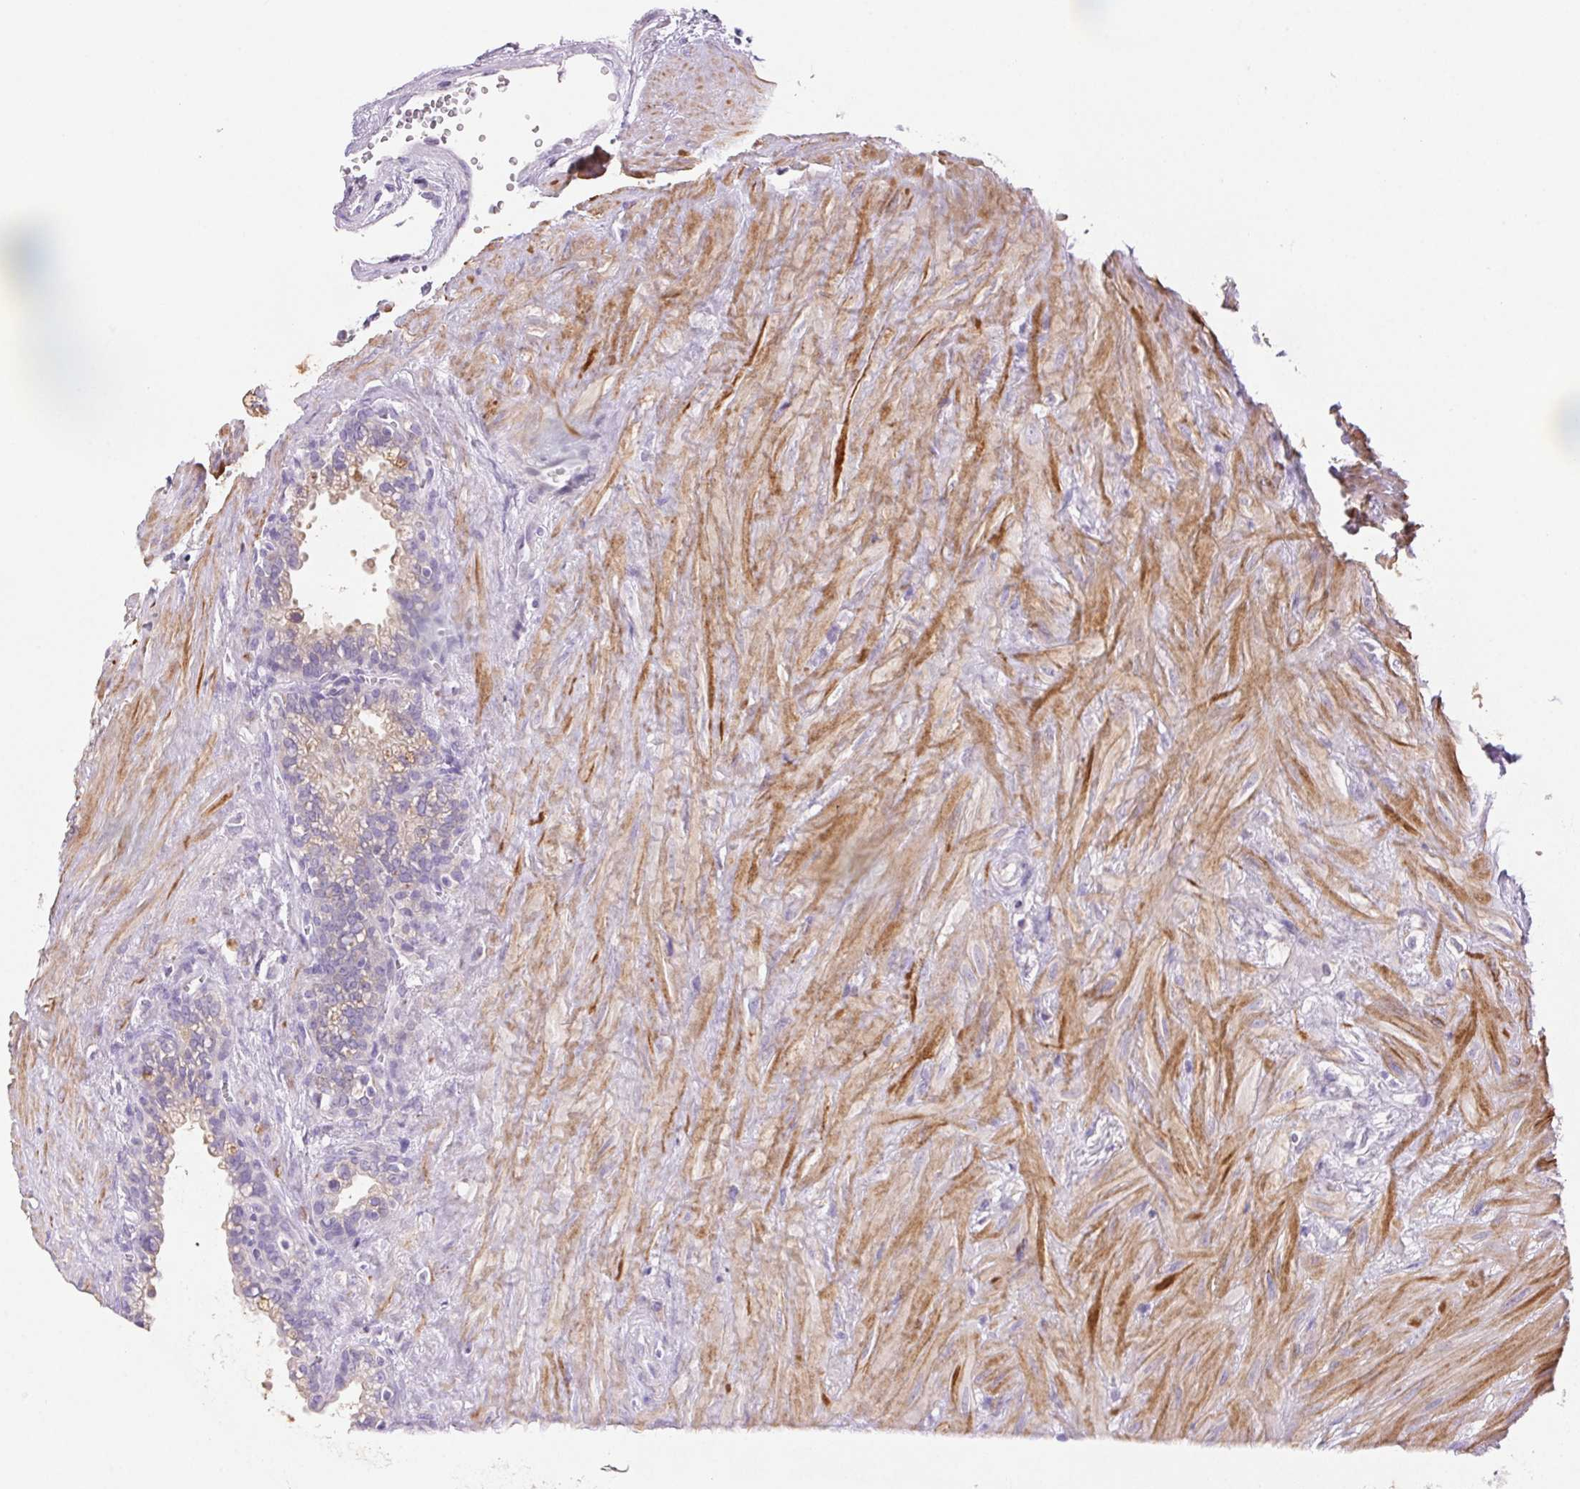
{"staining": {"intensity": "weak", "quantity": "<25%", "location": "cytoplasmic/membranous"}, "tissue": "seminal vesicle", "cell_type": "Glandular cells", "image_type": "normal", "snomed": [{"axis": "morphology", "description": "Normal tissue, NOS"}, {"axis": "topography", "description": "Seminal veicle"}], "caption": "Immunohistochemistry (IHC) micrograph of normal seminal vesicle: human seminal vesicle stained with DAB (3,3'-diaminobenzidine) displays no significant protein expression in glandular cells. (DAB (3,3'-diaminobenzidine) immunohistochemistry (IHC), high magnification).", "gene": "ARHGAP11B", "patient": {"sex": "male", "age": 76}}